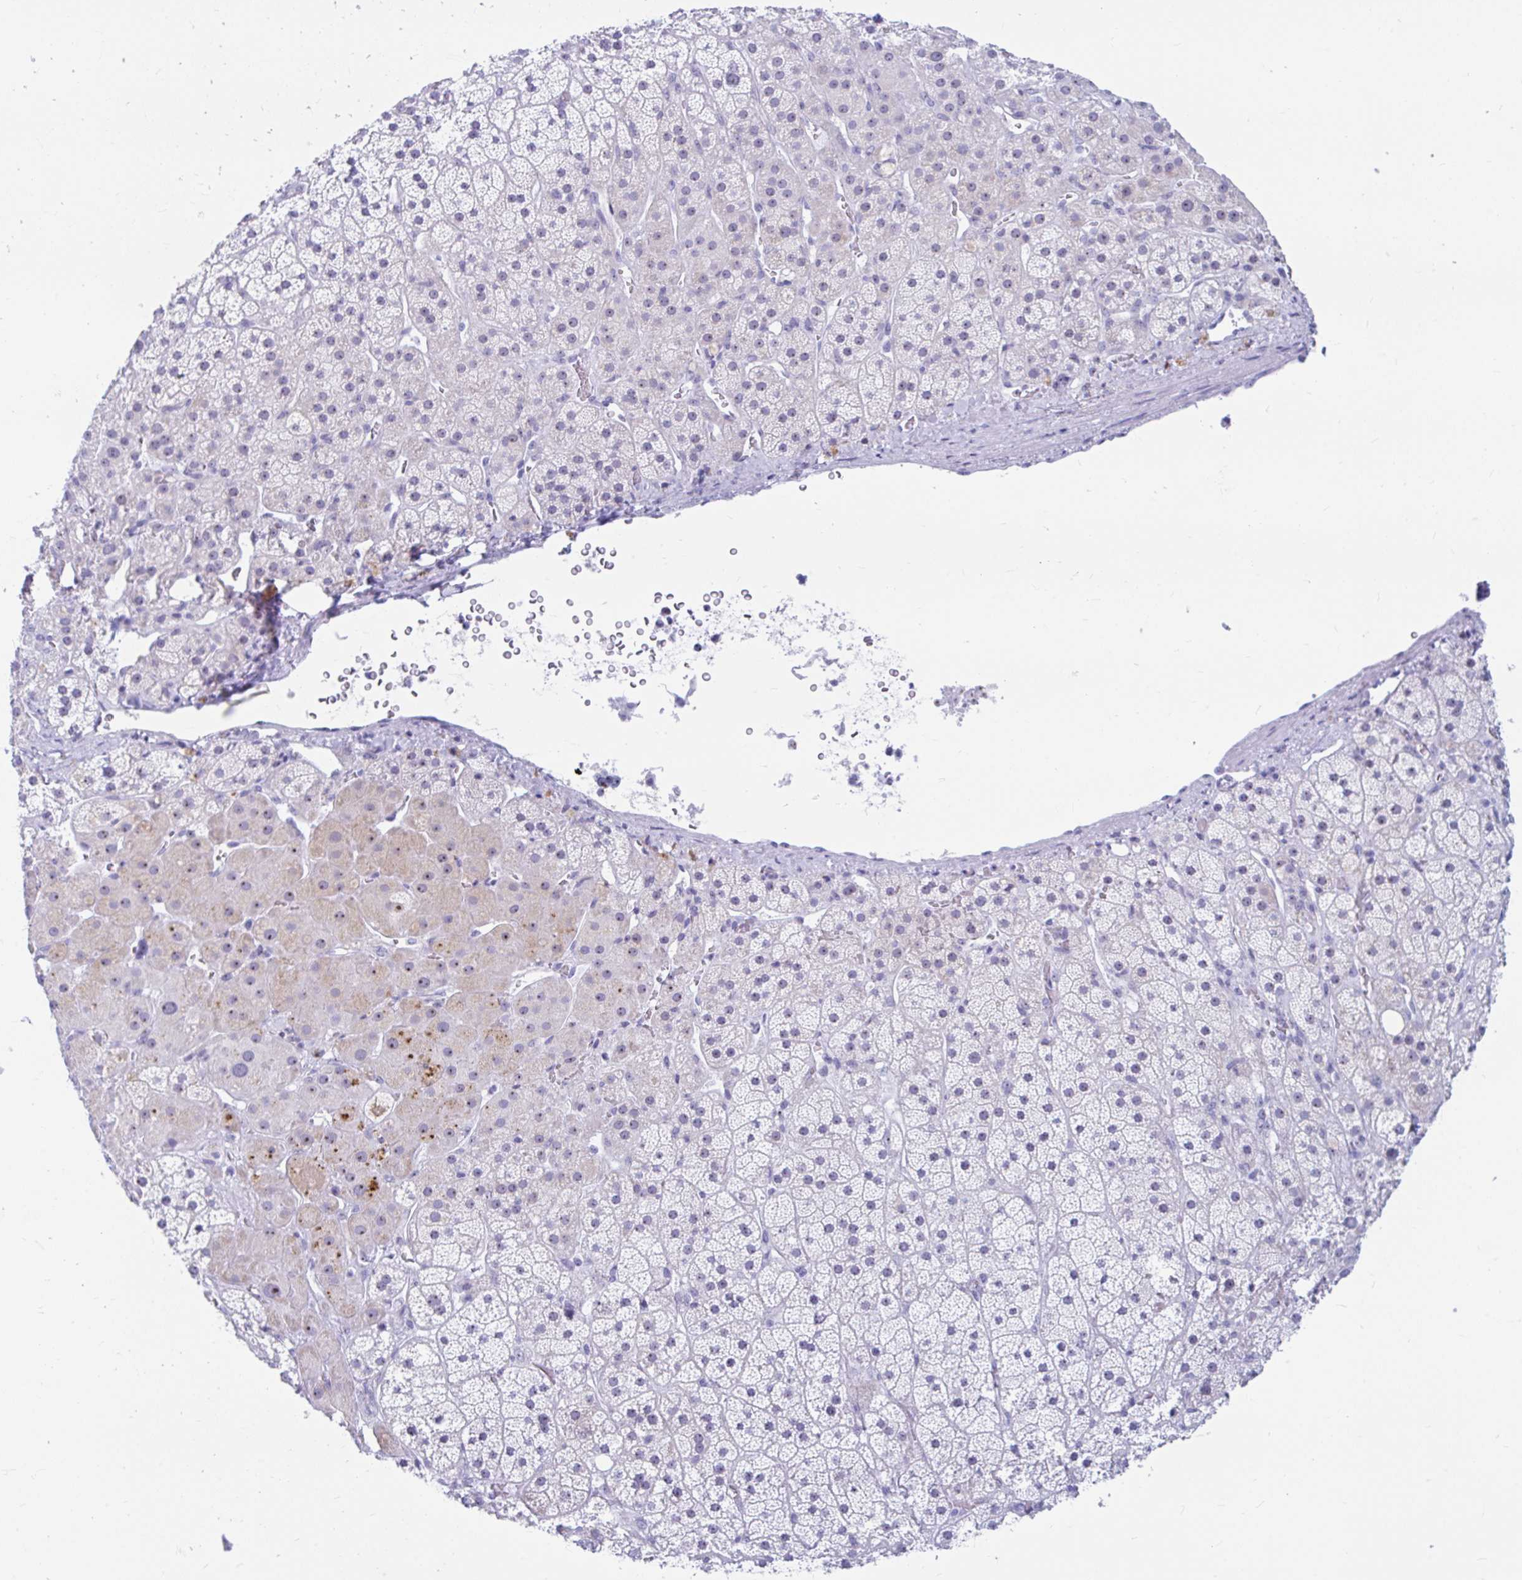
{"staining": {"intensity": "weak", "quantity": "25%-75%", "location": "nuclear"}, "tissue": "adrenal gland", "cell_type": "Glandular cells", "image_type": "normal", "snomed": [{"axis": "morphology", "description": "Normal tissue, NOS"}, {"axis": "topography", "description": "Adrenal gland"}], "caption": "Immunohistochemistry photomicrograph of normal human adrenal gland stained for a protein (brown), which reveals low levels of weak nuclear staining in approximately 25%-75% of glandular cells.", "gene": "FTSJ3", "patient": {"sex": "male", "age": 57}}